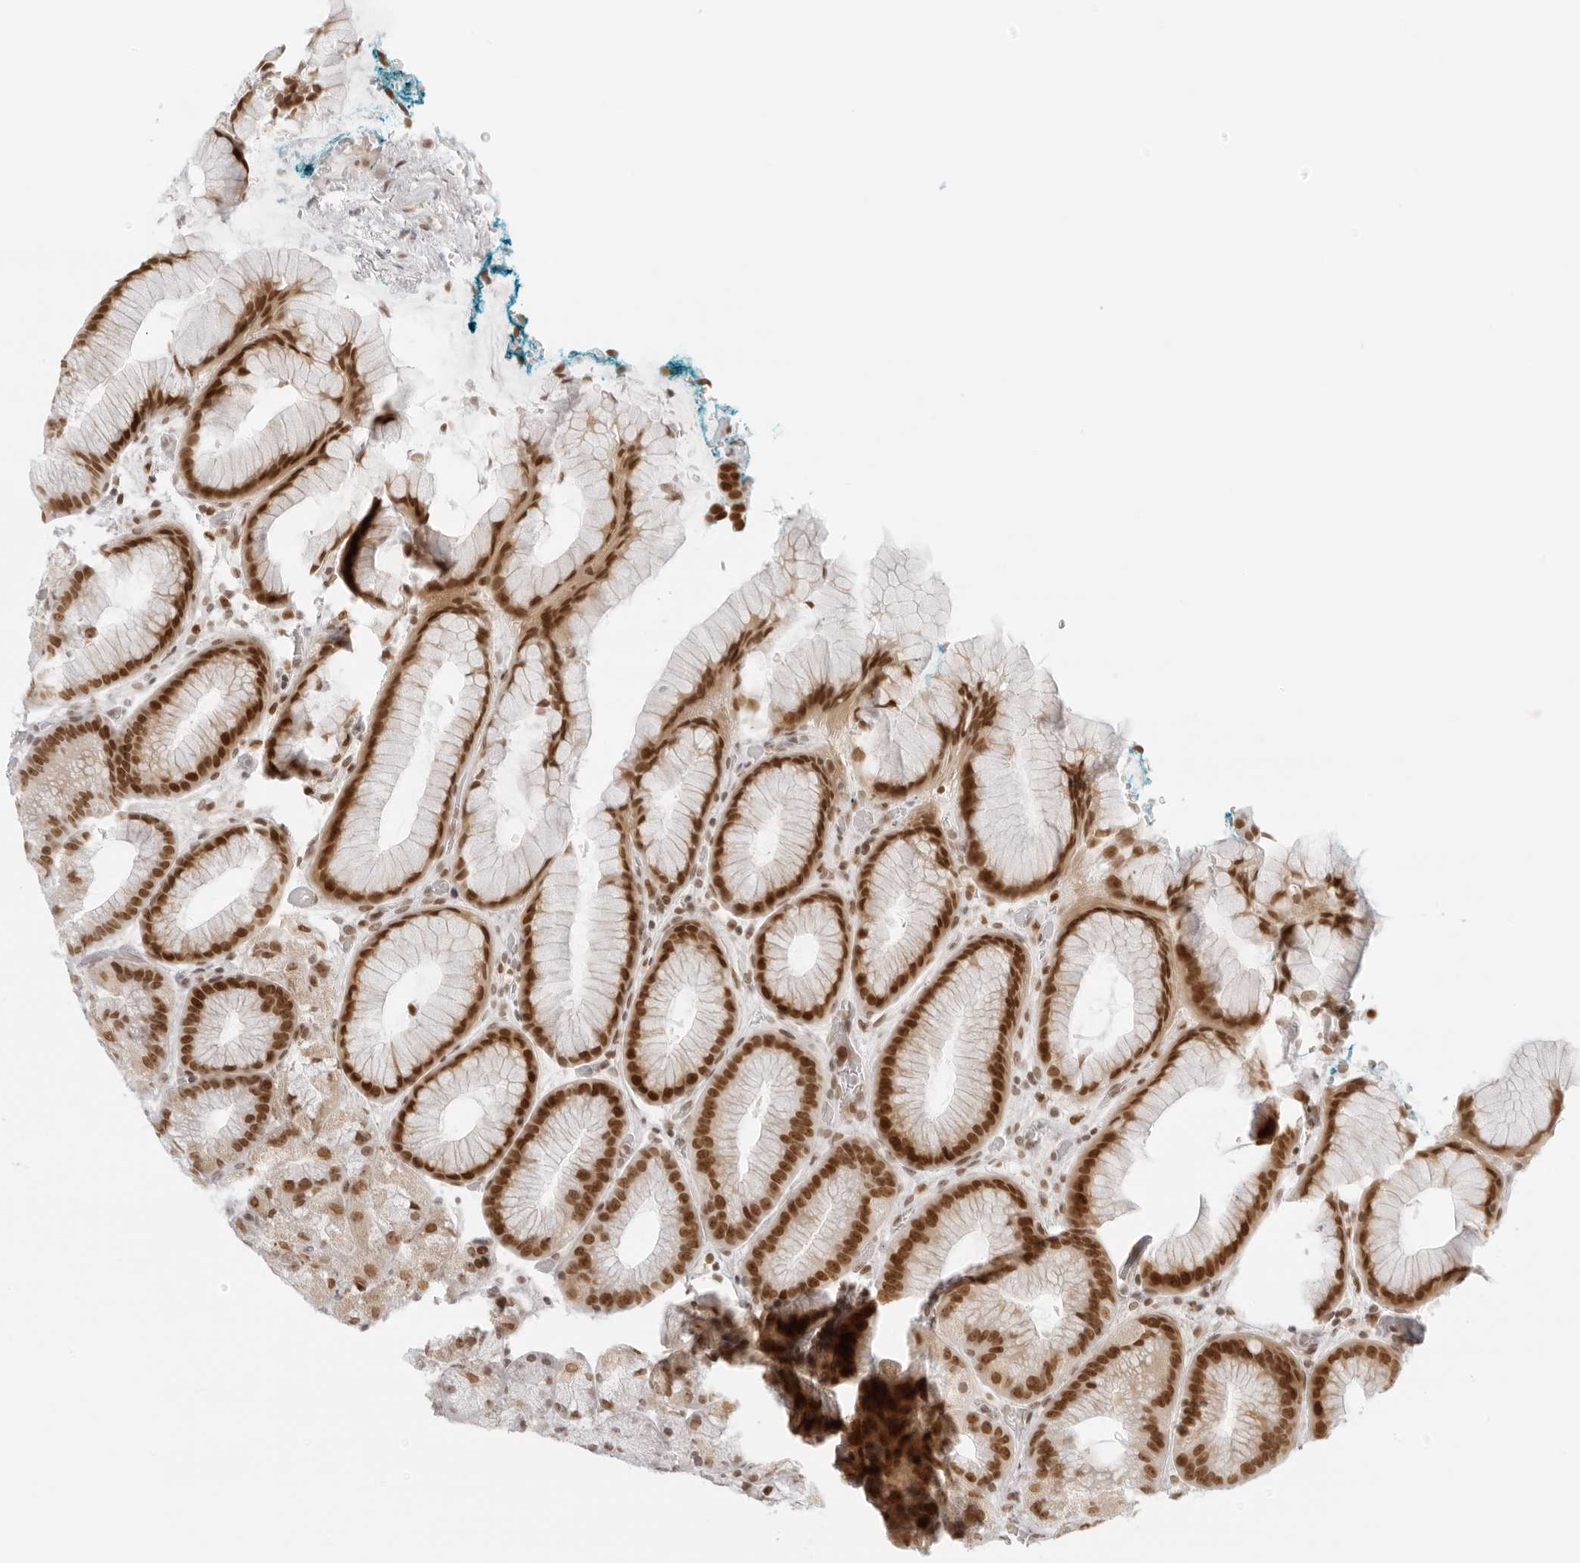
{"staining": {"intensity": "strong", "quantity": ">75%", "location": "nuclear"}, "tissue": "stomach", "cell_type": "Glandular cells", "image_type": "normal", "snomed": [{"axis": "morphology", "description": "Normal tissue, NOS"}, {"axis": "topography", "description": "Stomach, upper"}, {"axis": "topography", "description": "Stomach"}], "caption": "Human stomach stained with a brown dye demonstrates strong nuclear positive positivity in about >75% of glandular cells.", "gene": "RCC1", "patient": {"sex": "male", "age": 48}}